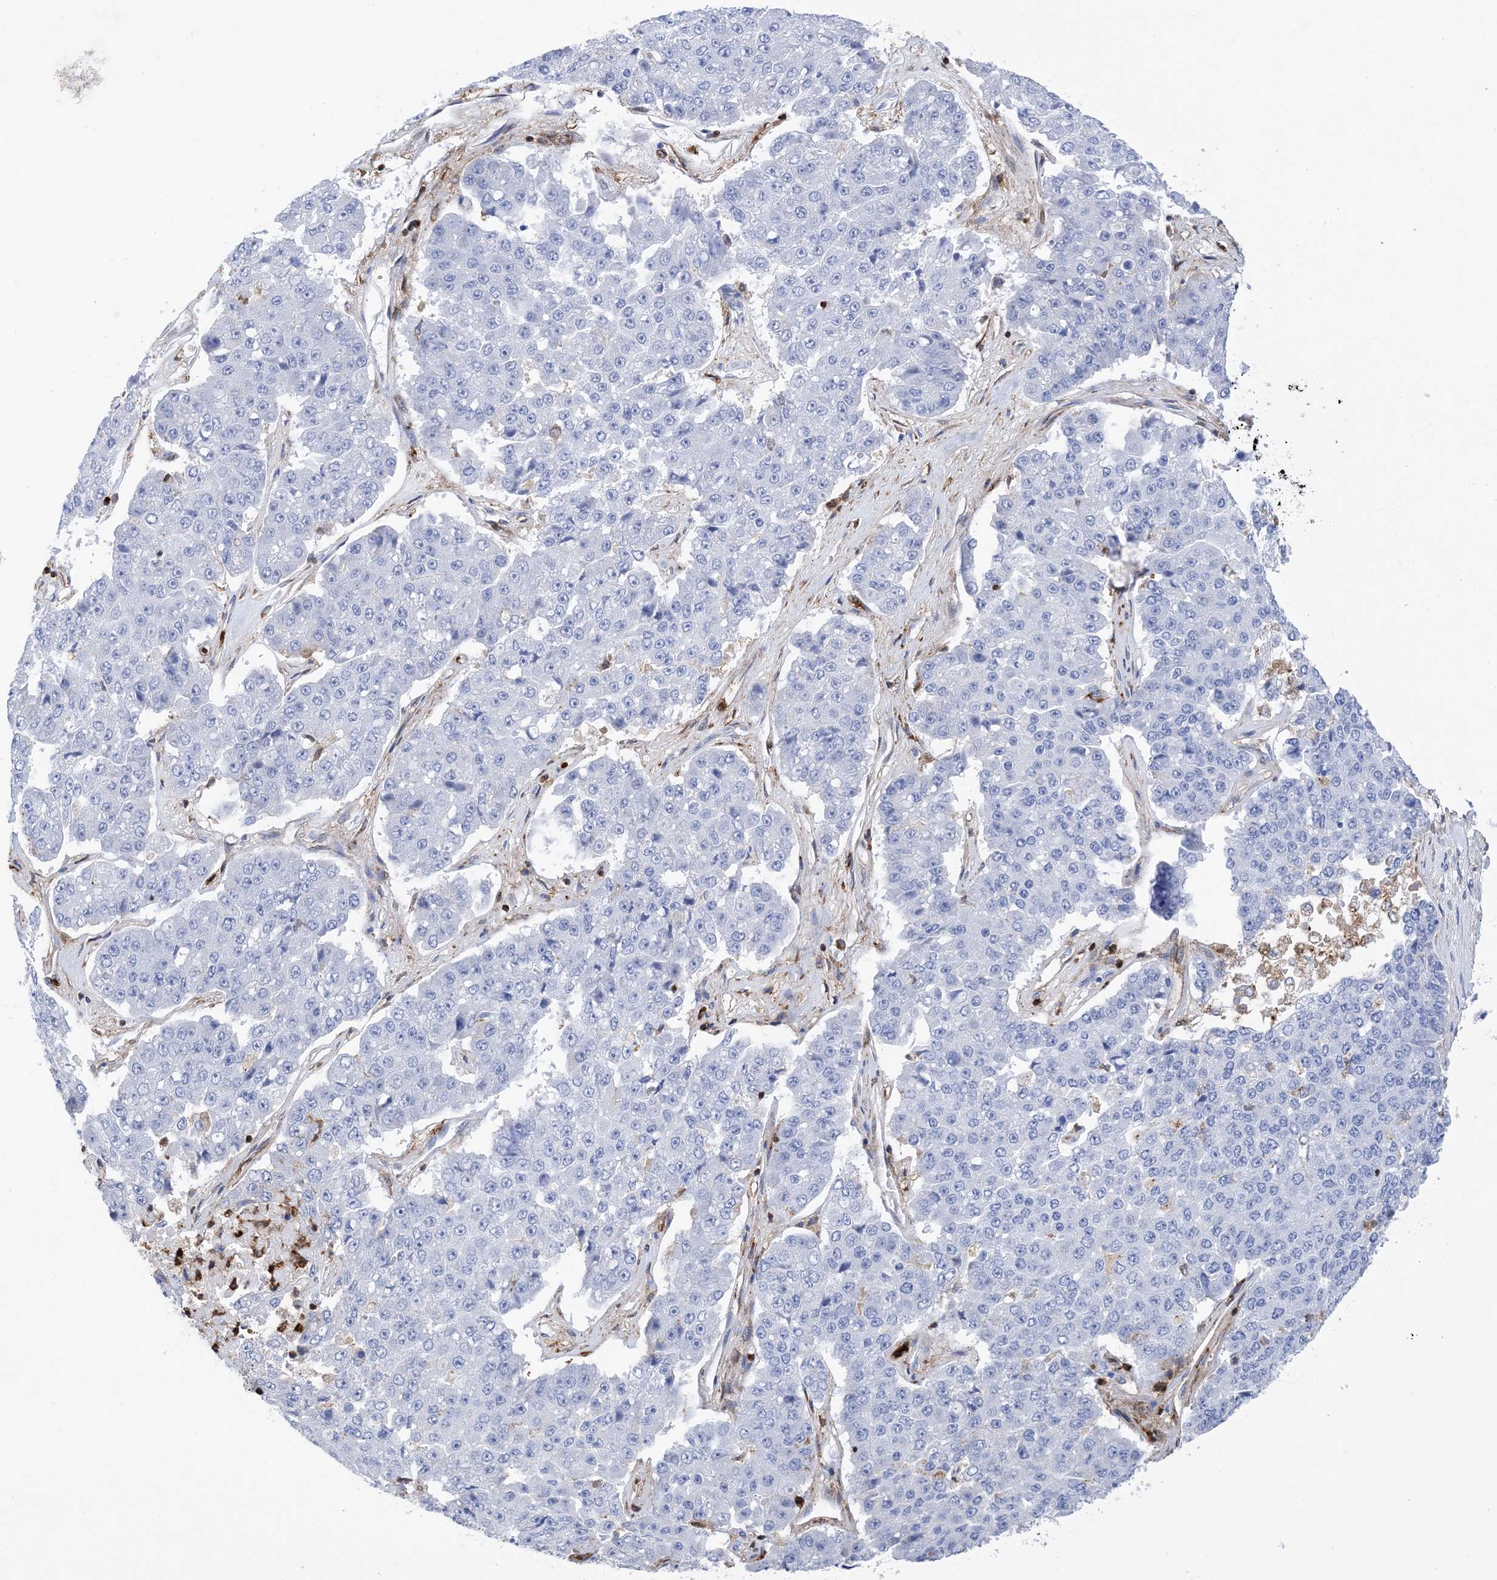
{"staining": {"intensity": "negative", "quantity": "none", "location": "none"}, "tissue": "pancreatic cancer", "cell_type": "Tumor cells", "image_type": "cancer", "snomed": [{"axis": "morphology", "description": "Adenocarcinoma, NOS"}, {"axis": "topography", "description": "Pancreas"}], "caption": "There is no significant positivity in tumor cells of pancreatic adenocarcinoma.", "gene": "ANXA1", "patient": {"sex": "male", "age": 50}}